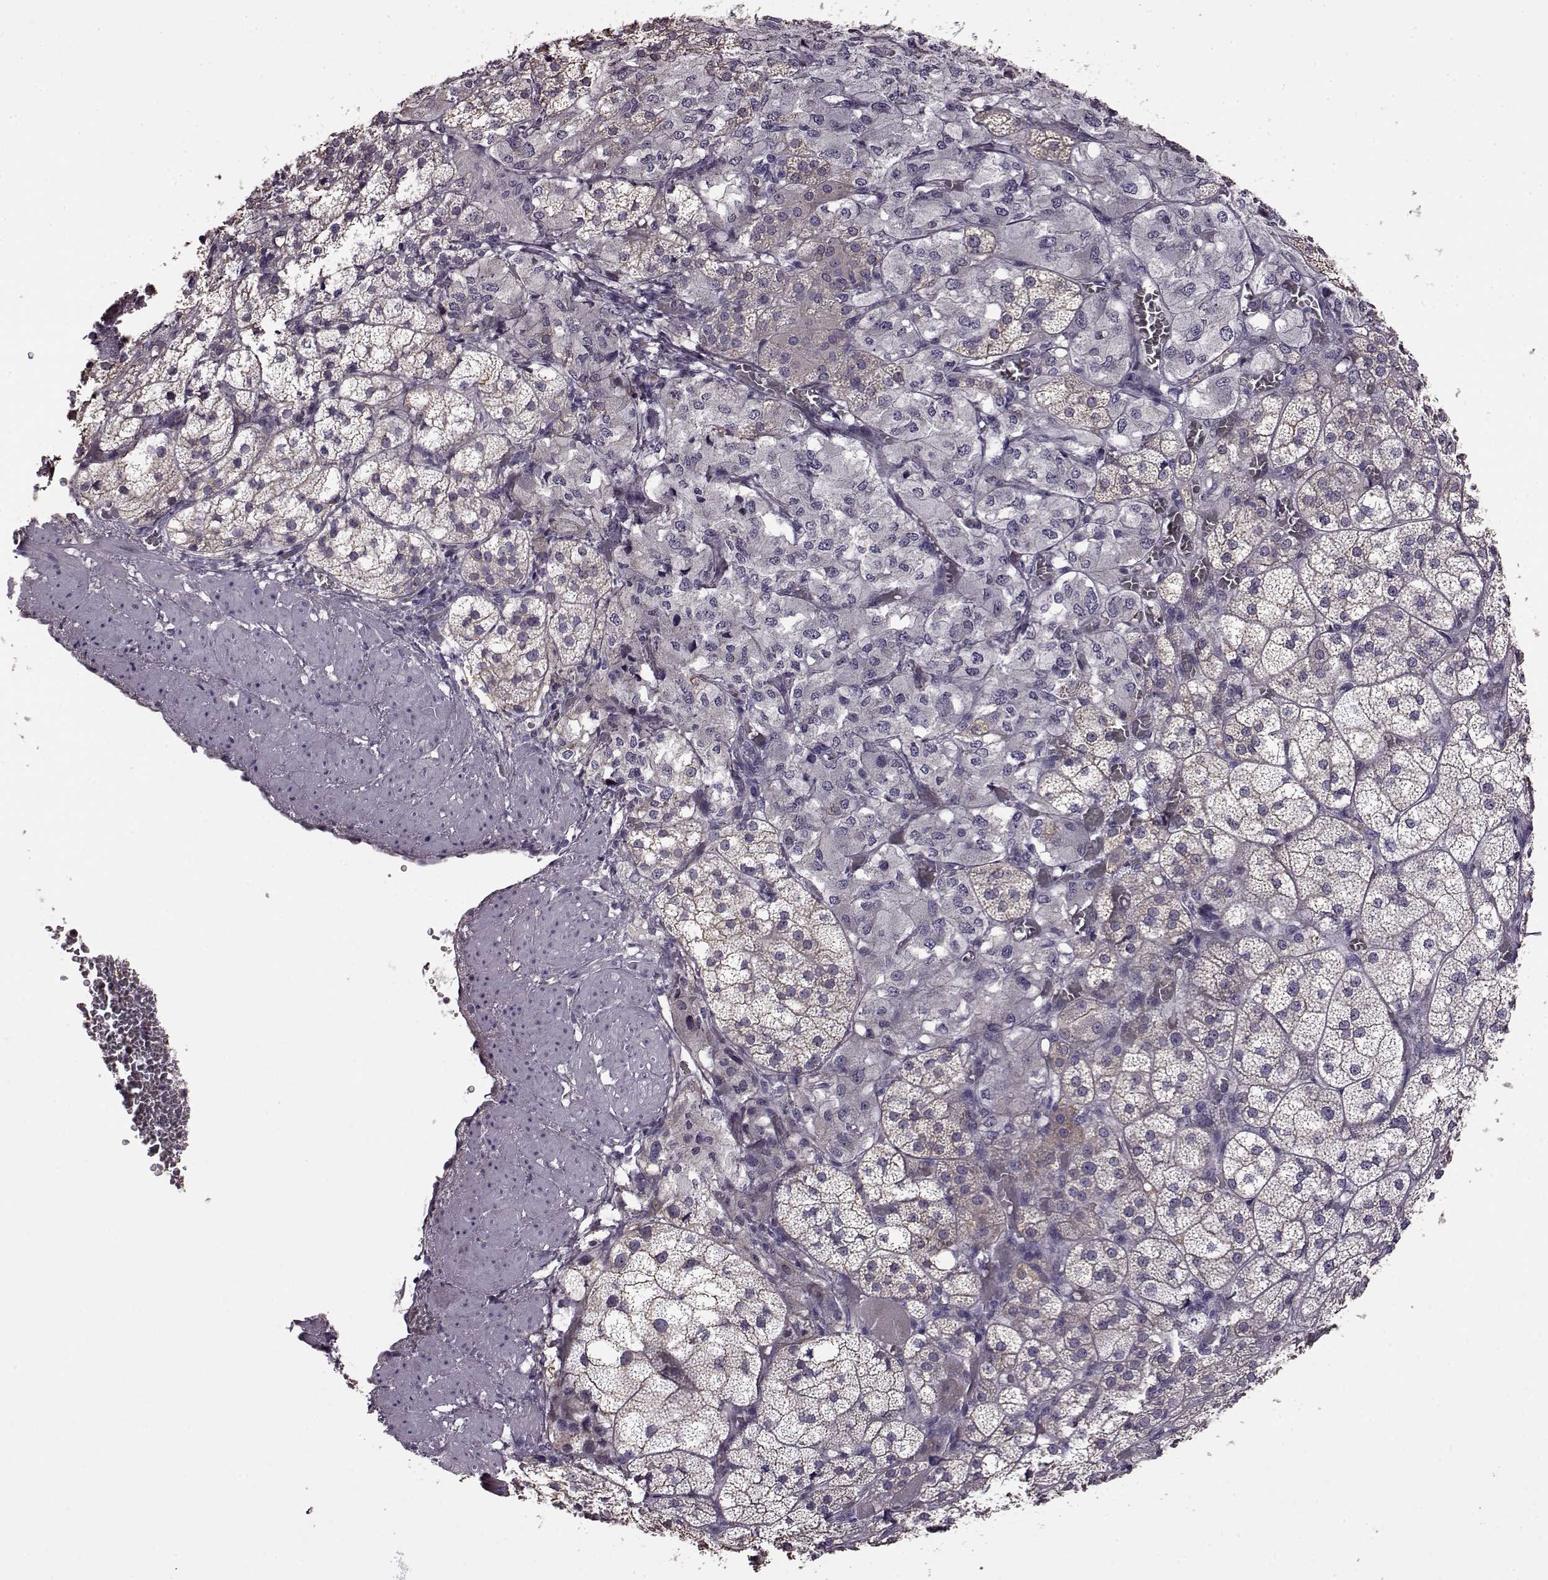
{"staining": {"intensity": "weak", "quantity": "<25%", "location": "cytoplasmic/membranous"}, "tissue": "adrenal gland", "cell_type": "Glandular cells", "image_type": "normal", "snomed": [{"axis": "morphology", "description": "Normal tissue, NOS"}, {"axis": "topography", "description": "Adrenal gland"}], "caption": "IHC micrograph of benign adrenal gland: human adrenal gland stained with DAB (3,3'-diaminobenzidine) displays no significant protein staining in glandular cells.", "gene": "EDDM3B", "patient": {"sex": "female", "age": 60}}